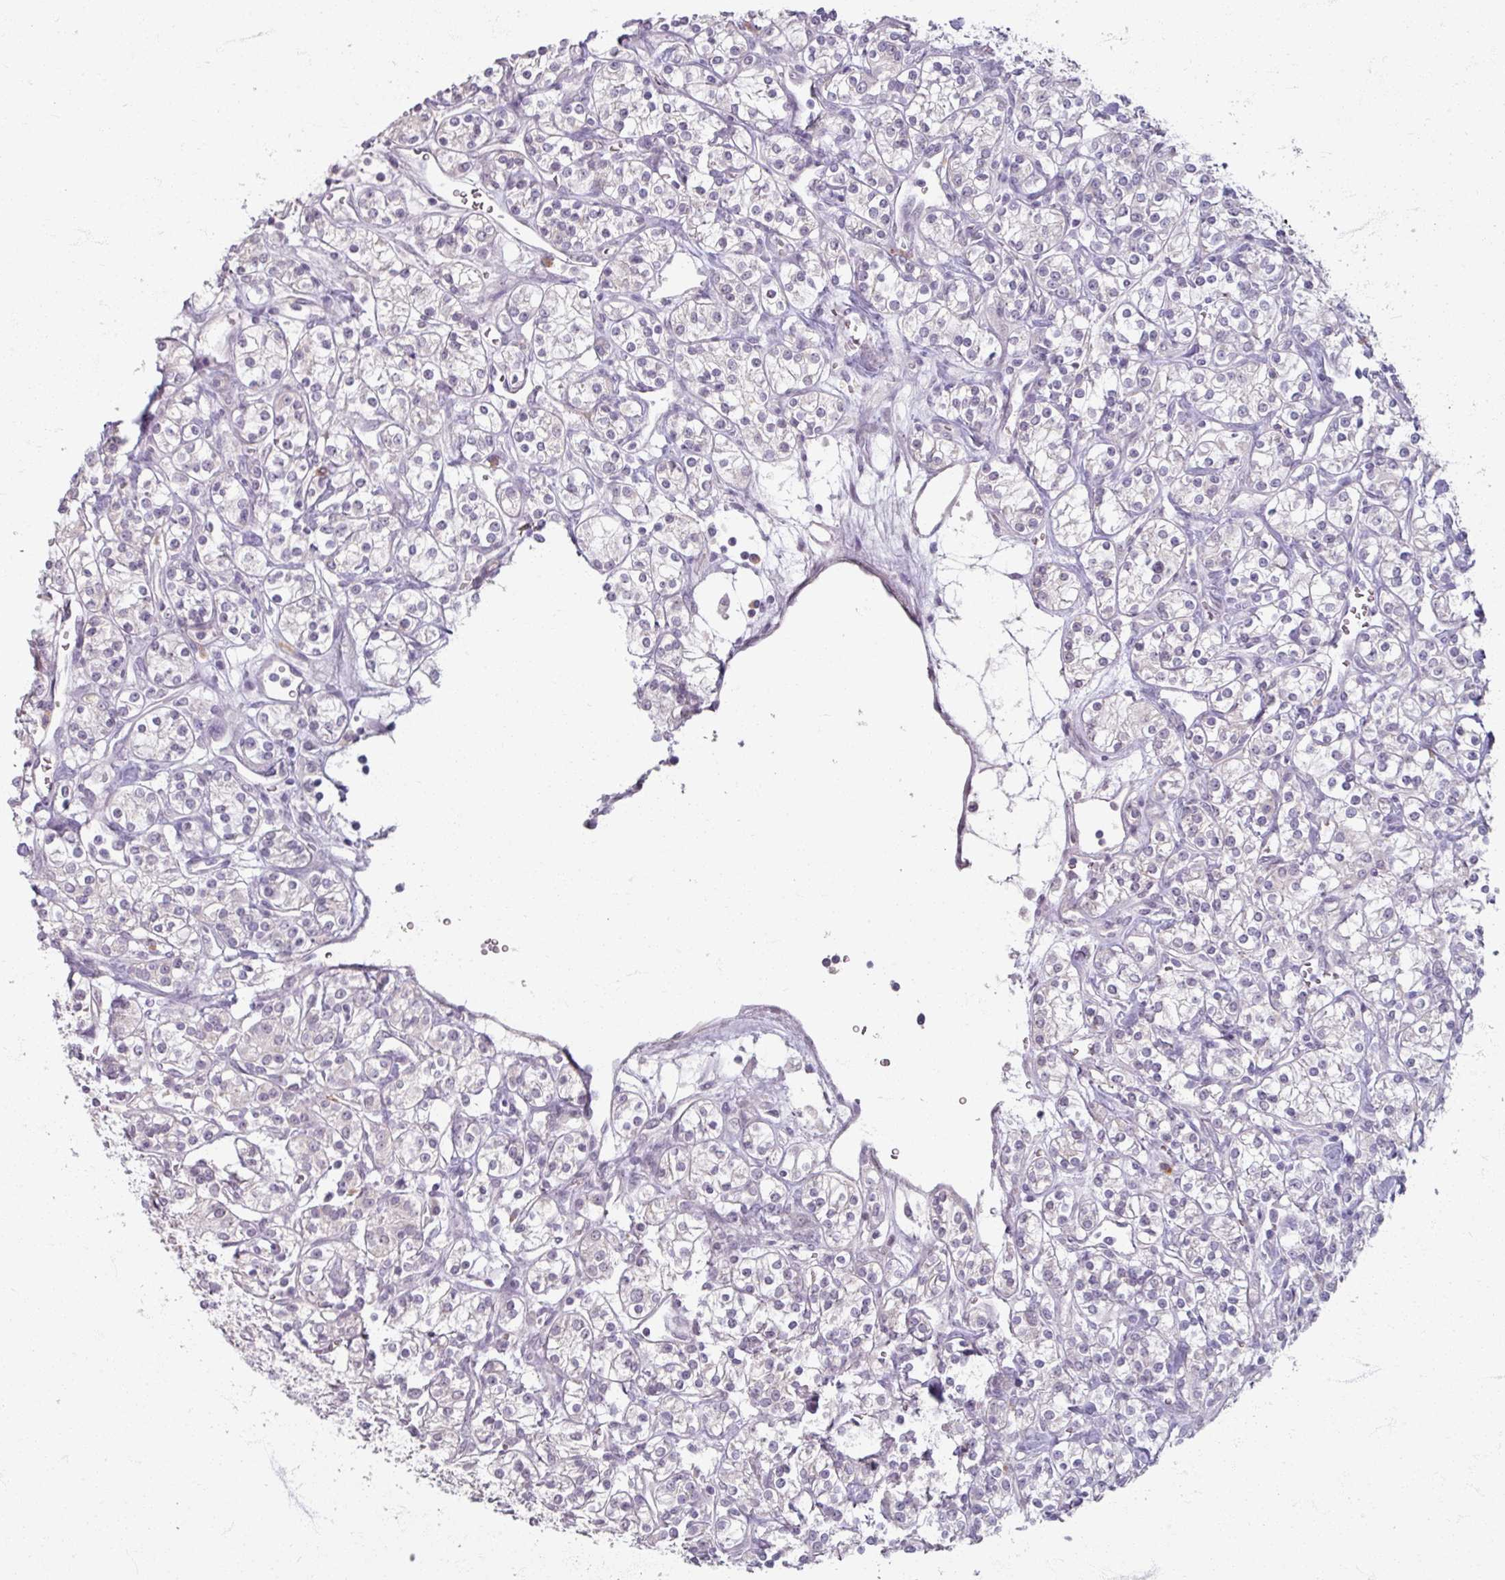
{"staining": {"intensity": "negative", "quantity": "none", "location": "none"}, "tissue": "renal cancer", "cell_type": "Tumor cells", "image_type": "cancer", "snomed": [{"axis": "morphology", "description": "Adenocarcinoma, NOS"}, {"axis": "topography", "description": "Kidney"}], "caption": "Immunohistochemistry (IHC) image of renal cancer (adenocarcinoma) stained for a protein (brown), which exhibits no staining in tumor cells.", "gene": "SOX11", "patient": {"sex": "male", "age": 77}}